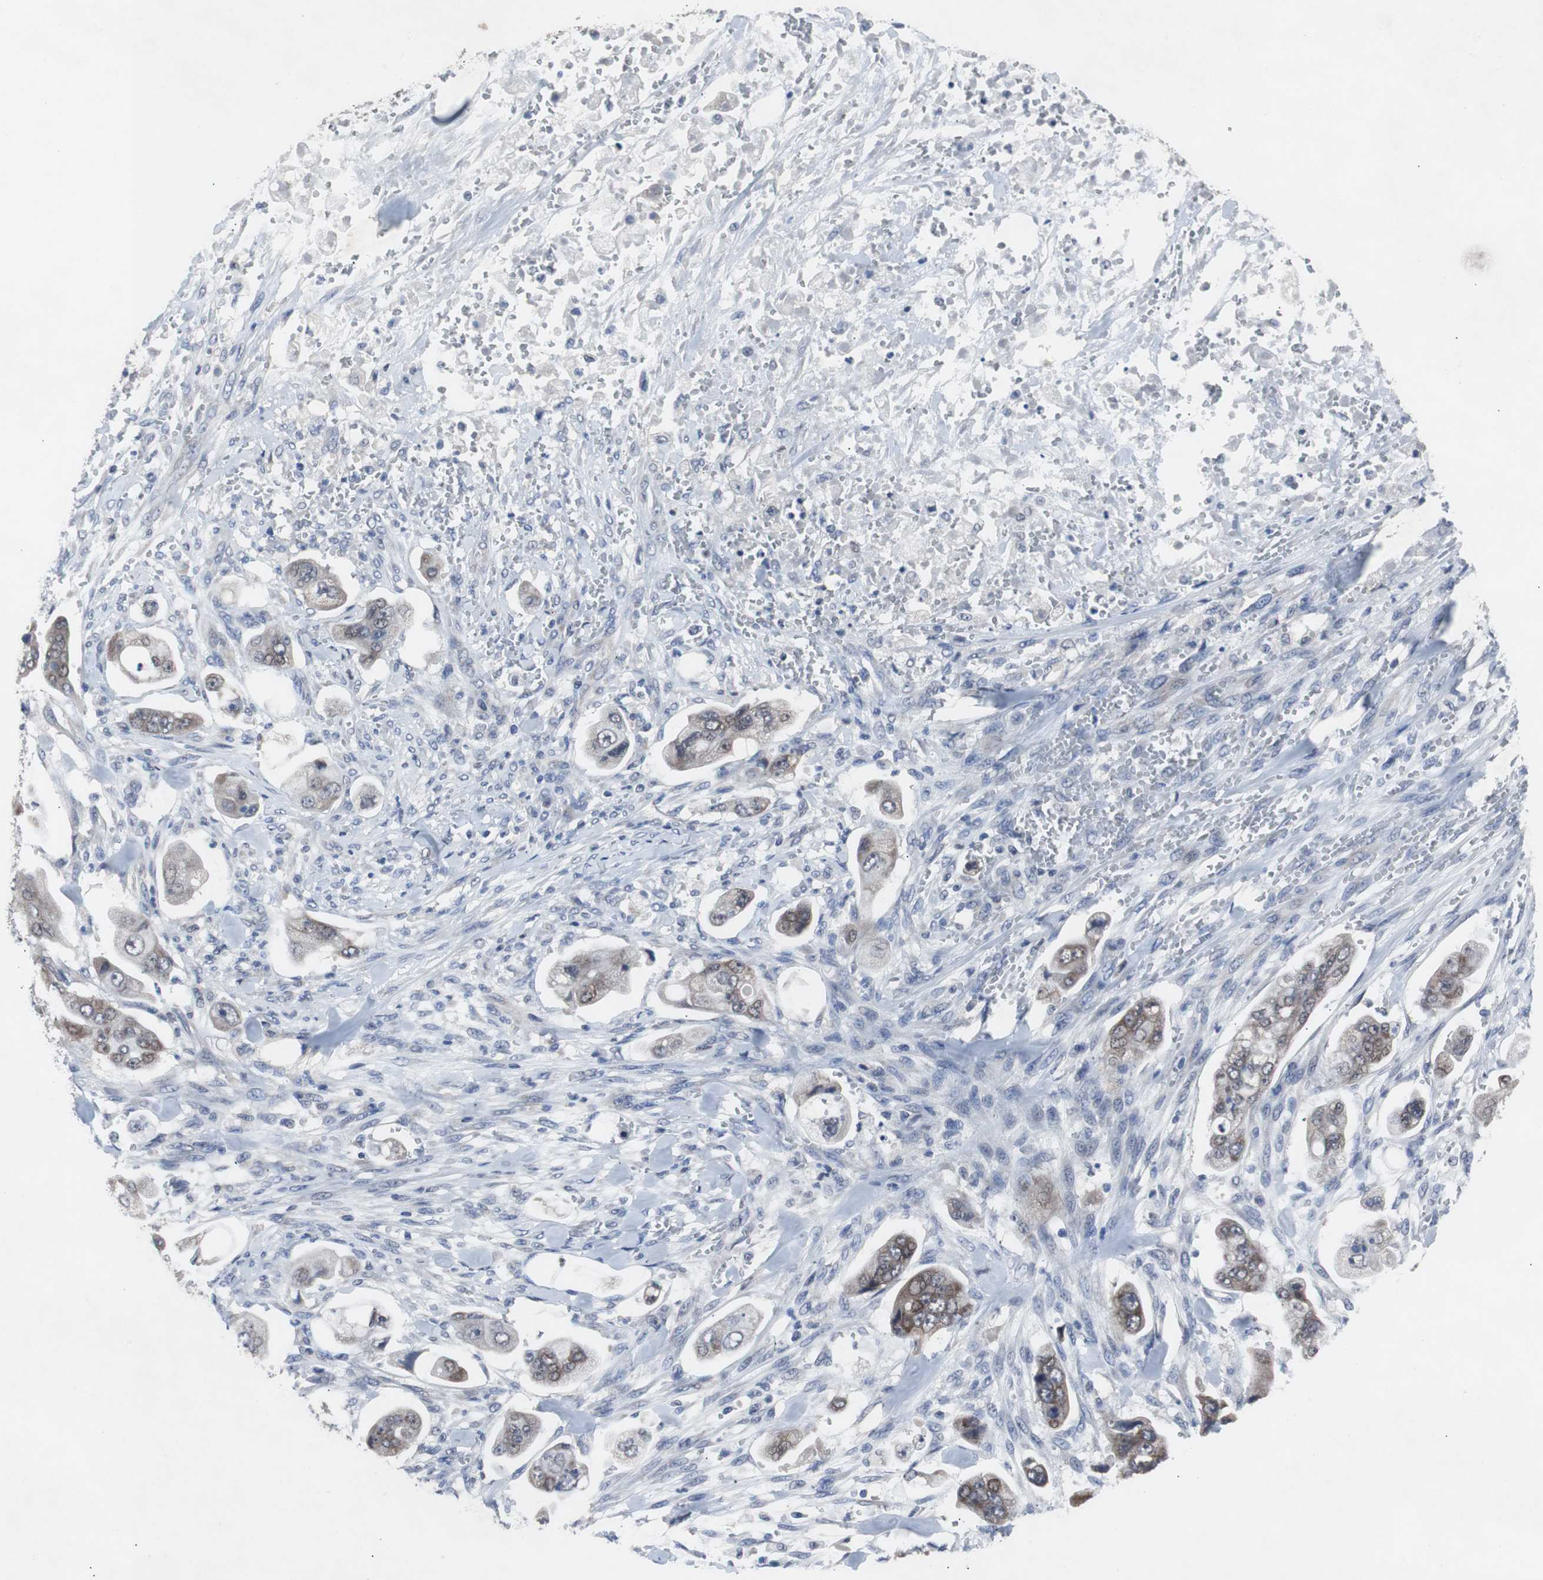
{"staining": {"intensity": "weak", "quantity": ">75%", "location": "cytoplasmic/membranous"}, "tissue": "stomach cancer", "cell_type": "Tumor cells", "image_type": "cancer", "snomed": [{"axis": "morphology", "description": "Adenocarcinoma, NOS"}, {"axis": "topography", "description": "Stomach"}], "caption": "Brown immunohistochemical staining in adenocarcinoma (stomach) exhibits weak cytoplasmic/membranous staining in about >75% of tumor cells. The staining was performed using DAB (3,3'-diaminobenzidine) to visualize the protein expression in brown, while the nuclei were stained in blue with hematoxylin (Magnification: 20x).", "gene": "RBM47", "patient": {"sex": "male", "age": 62}}